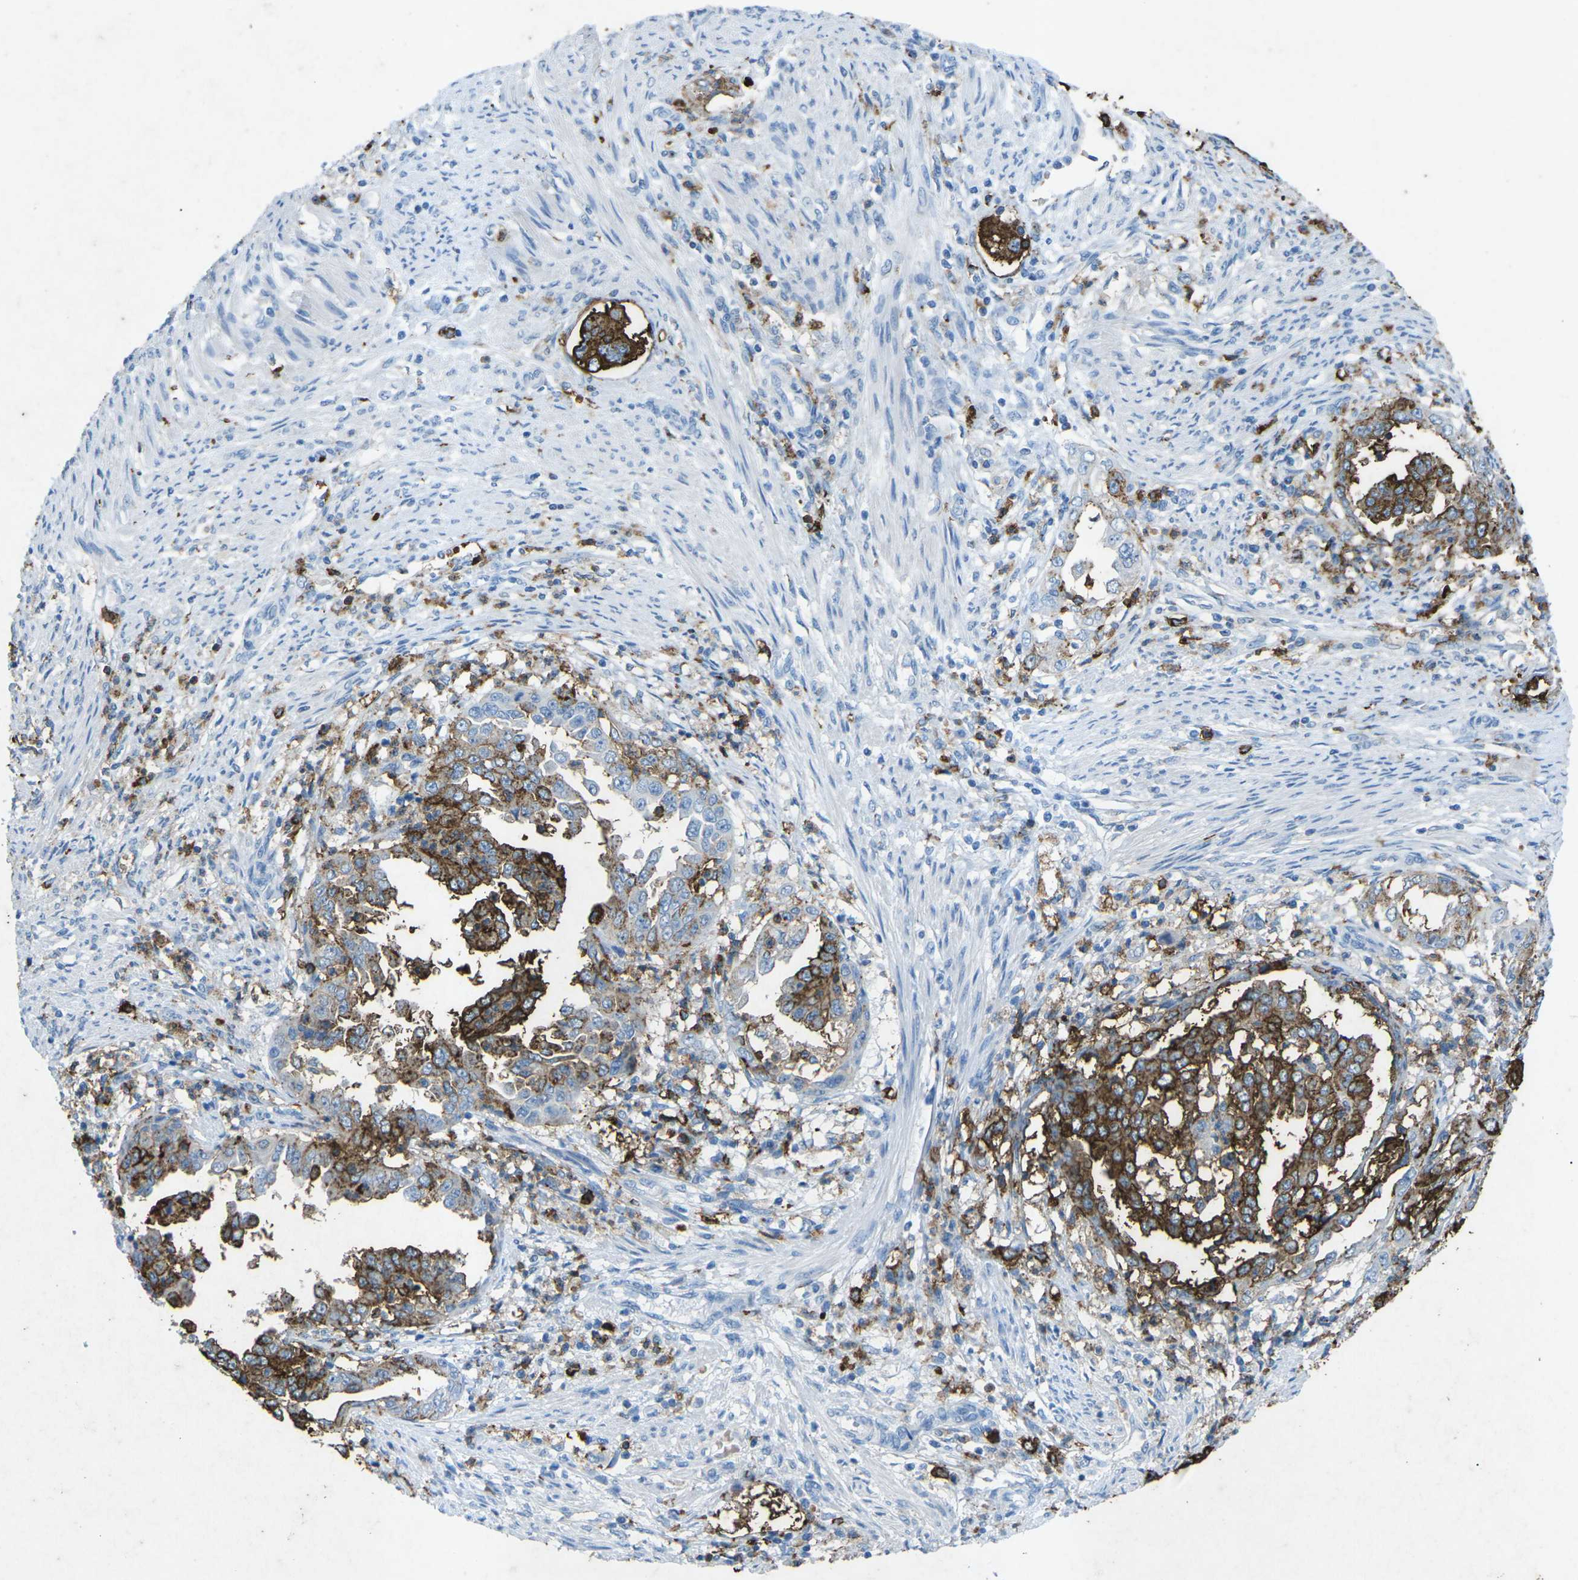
{"staining": {"intensity": "moderate", "quantity": ">75%", "location": "cytoplasmic/membranous"}, "tissue": "endometrial cancer", "cell_type": "Tumor cells", "image_type": "cancer", "snomed": [{"axis": "morphology", "description": "Adenocarcinoma, NOS"}, {"axis": "topography", "description": "Endometrium"}], "caption": "Moderate cytoplasmic/membranous protein staining is appreciated in about >75% of tumor cells in endometrial cancer (adenocarcinoma).", "gene": "CTAGE1", "patient": {"sex": "female", "age": 85}}